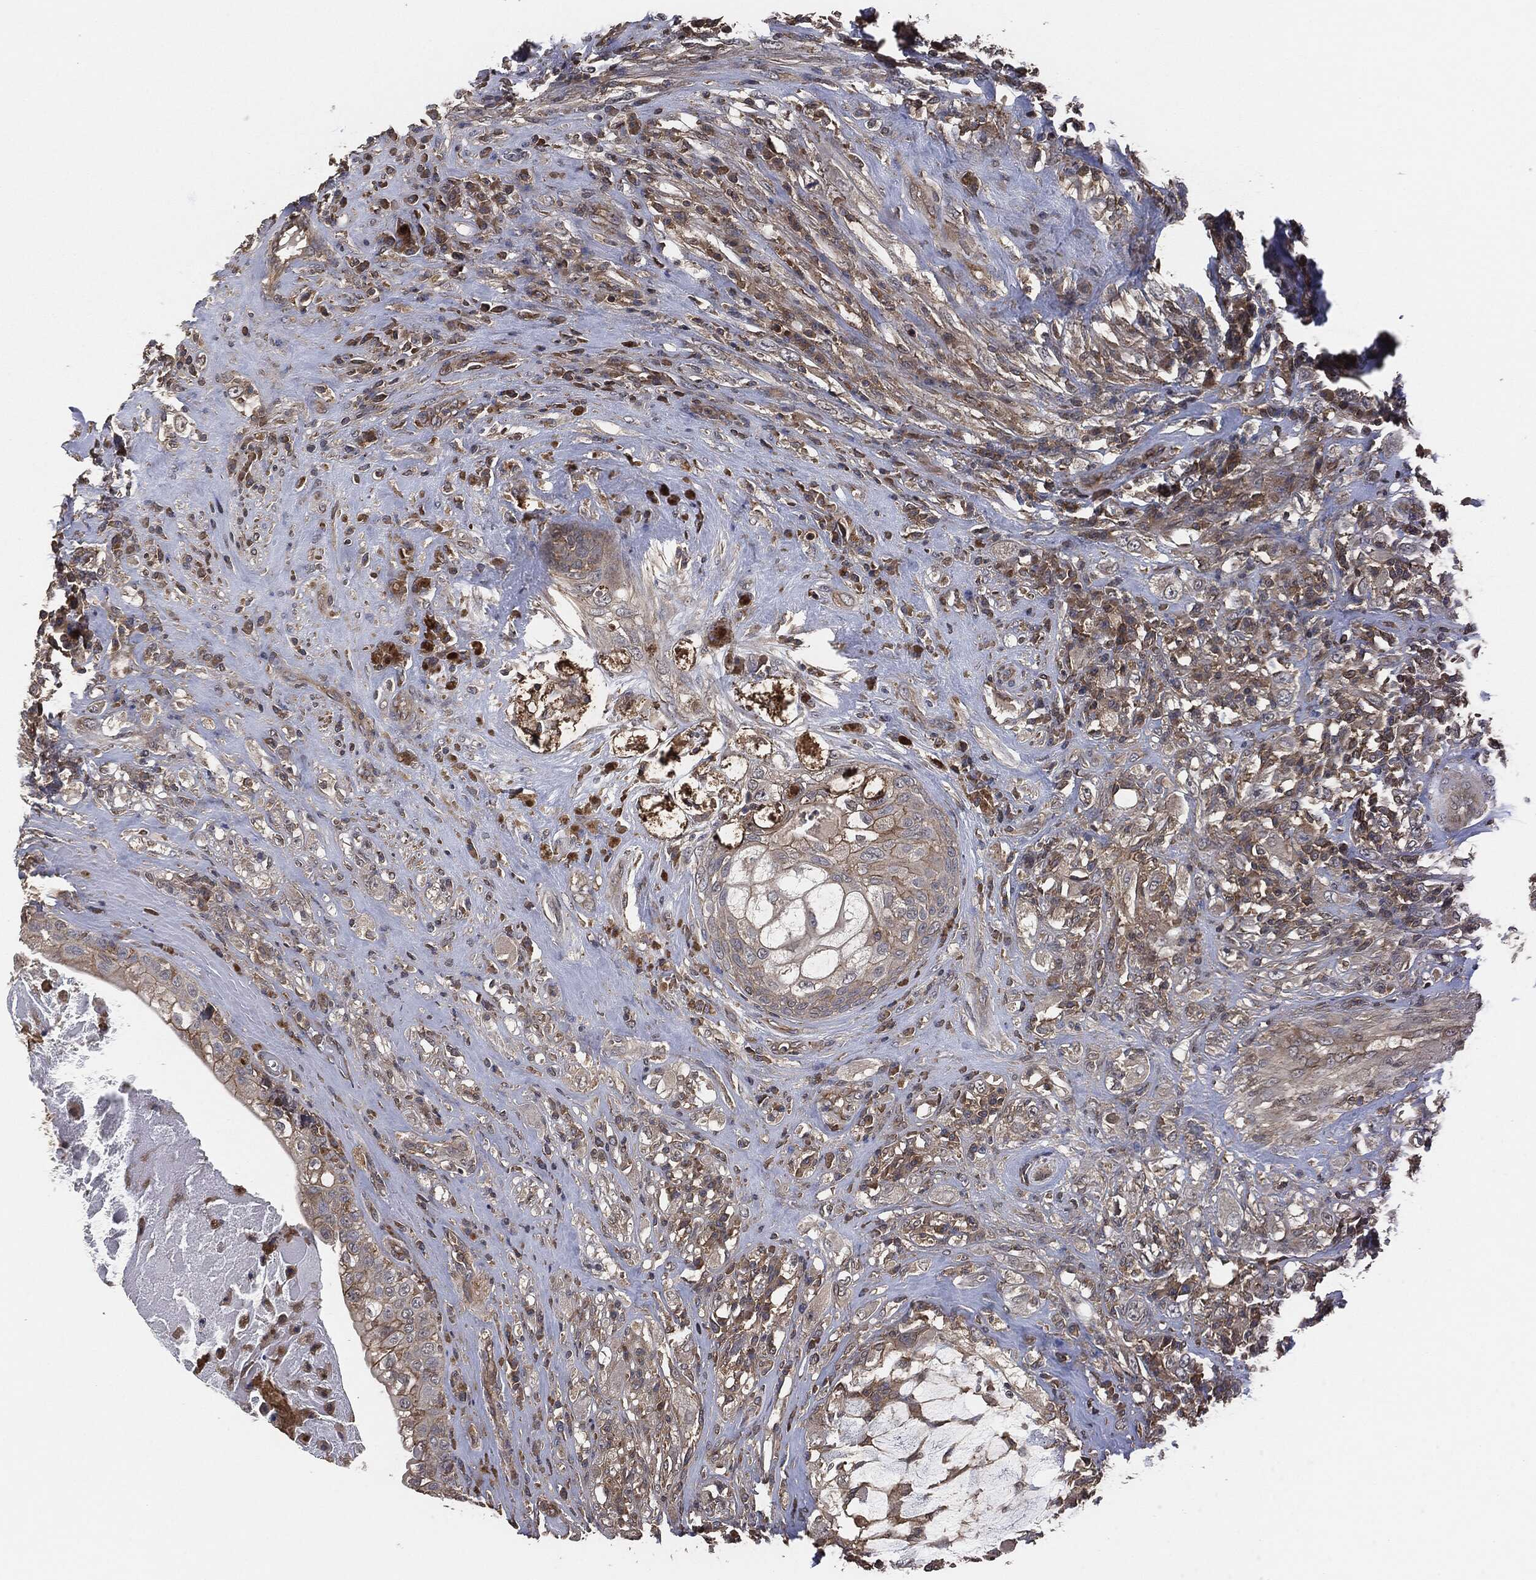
{"staining": {"intensity": "weak", "quantity": "25%-75%", "location": "cytoplasmic/membranous"}, "tissue": "testis cancer", "cell_type": "Tumor cells", "image_type": "cancer", "snomed": [{"axis": "morphology", "description": "Necrosis, NOS"}, {"axis": "morphology", "description": "Carcinoma, Embryonal, NOS"}, {"axis": "topography", "description": "Testis"}], "caption": "Protein expression analysis of human testis embryonal carcinoma reveals weak cytoplasmic/membranous expression in approximately 25%-75% of tumor cells. The protein of interest is stained brown, and the nuclei are stained in blue (DAB IHC with brightfield microscopy, high magnification).", "gene": "ERBIN", "patient": {"sex": "male", "age": 19}}